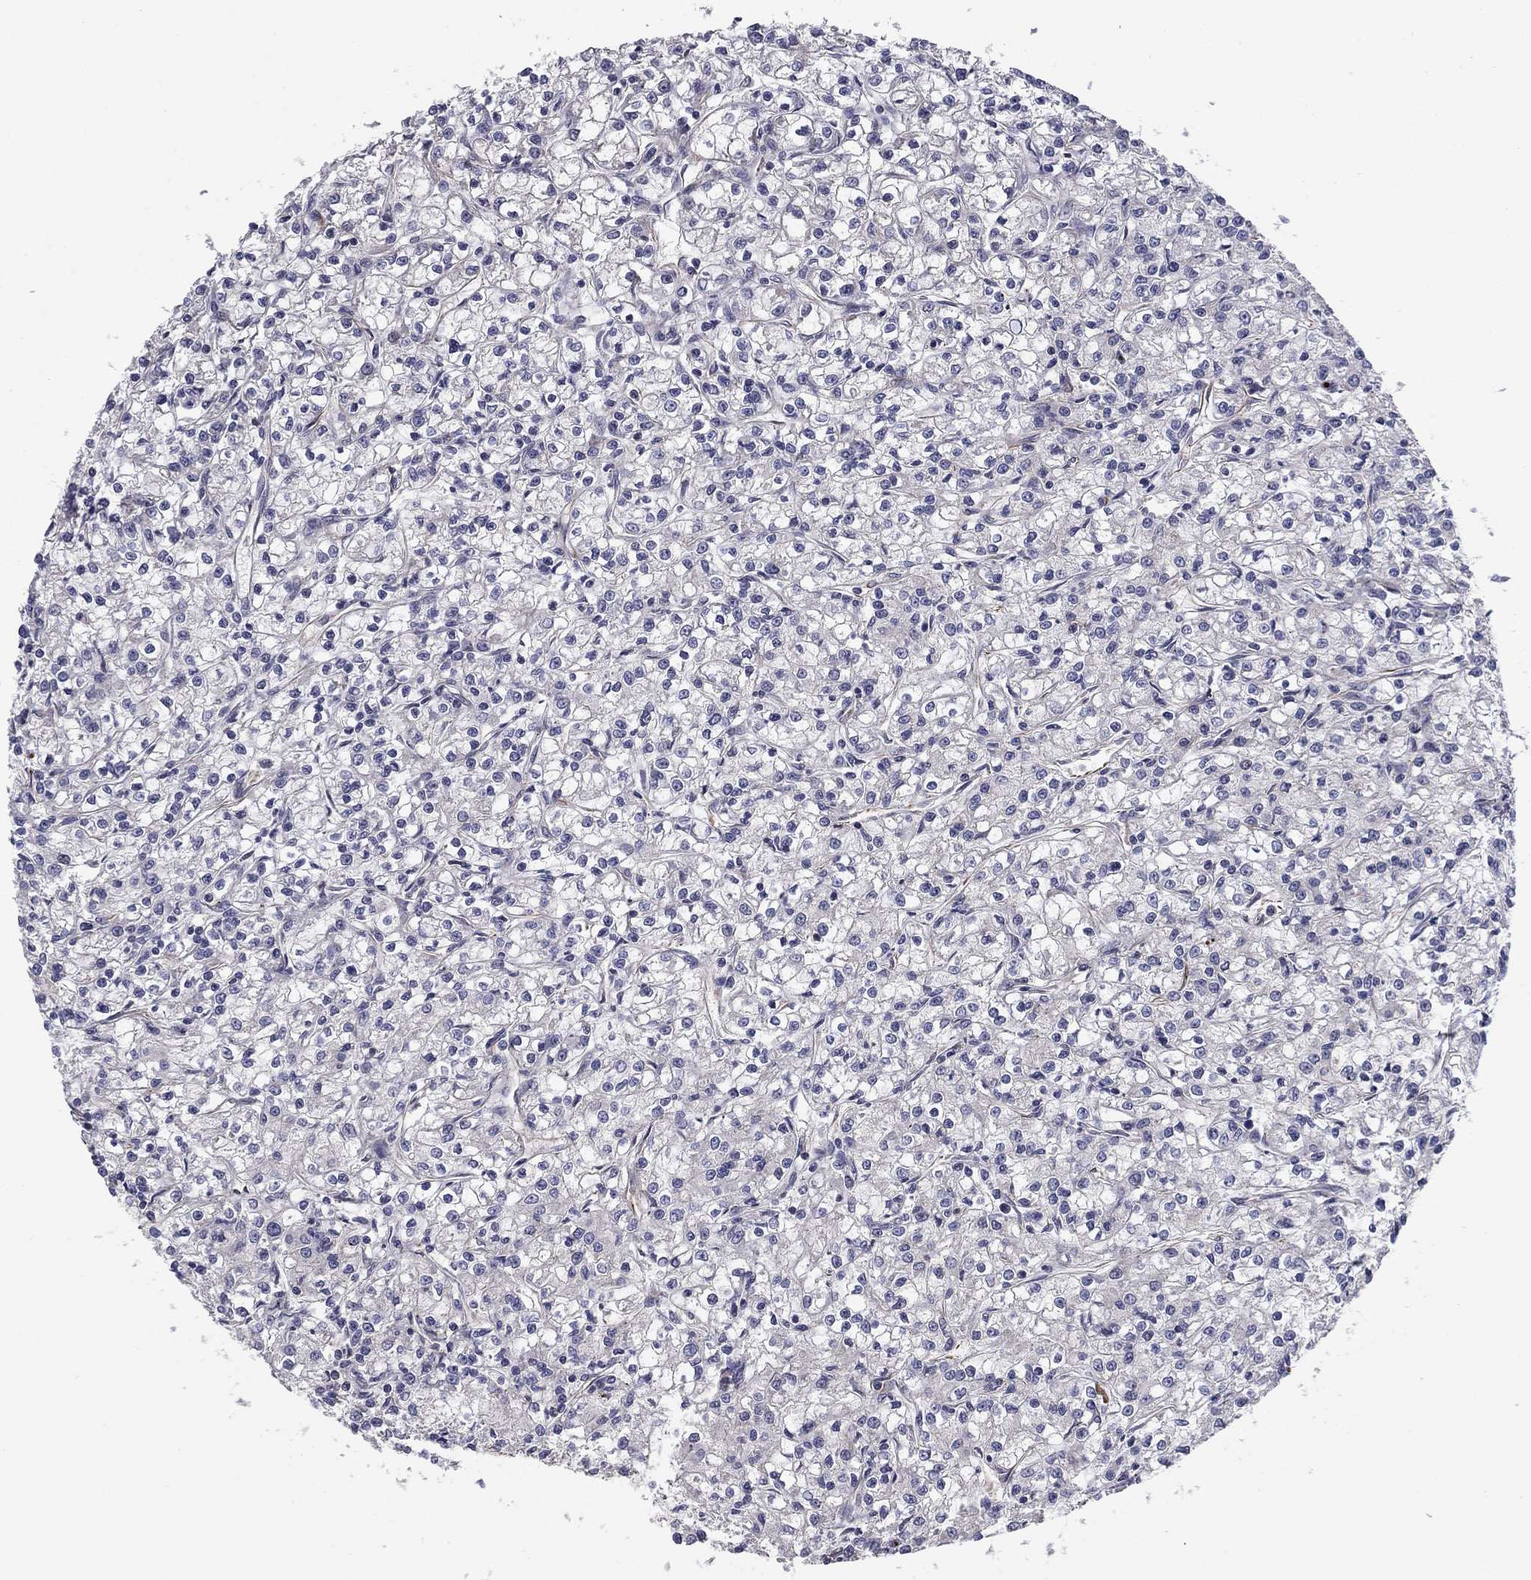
{"staining": {"intensity": "negative", "quantity": "none", "location": "none"}, "tissue": "renal cancer", "cell_type": "Tumor cells", "image_type": "cancer", "snomed": [{"axis": "morphology", "description": "Adenocarcinoma, NOS"}, {"axis": "topography", "description": "Kidney"}], "caption": "A histopathology image of human adenocarcinoma (renal) is negative for staining in tumor cells.", "gene": "CLSTN1", "patient": {"sex": "female", "age": 59}}